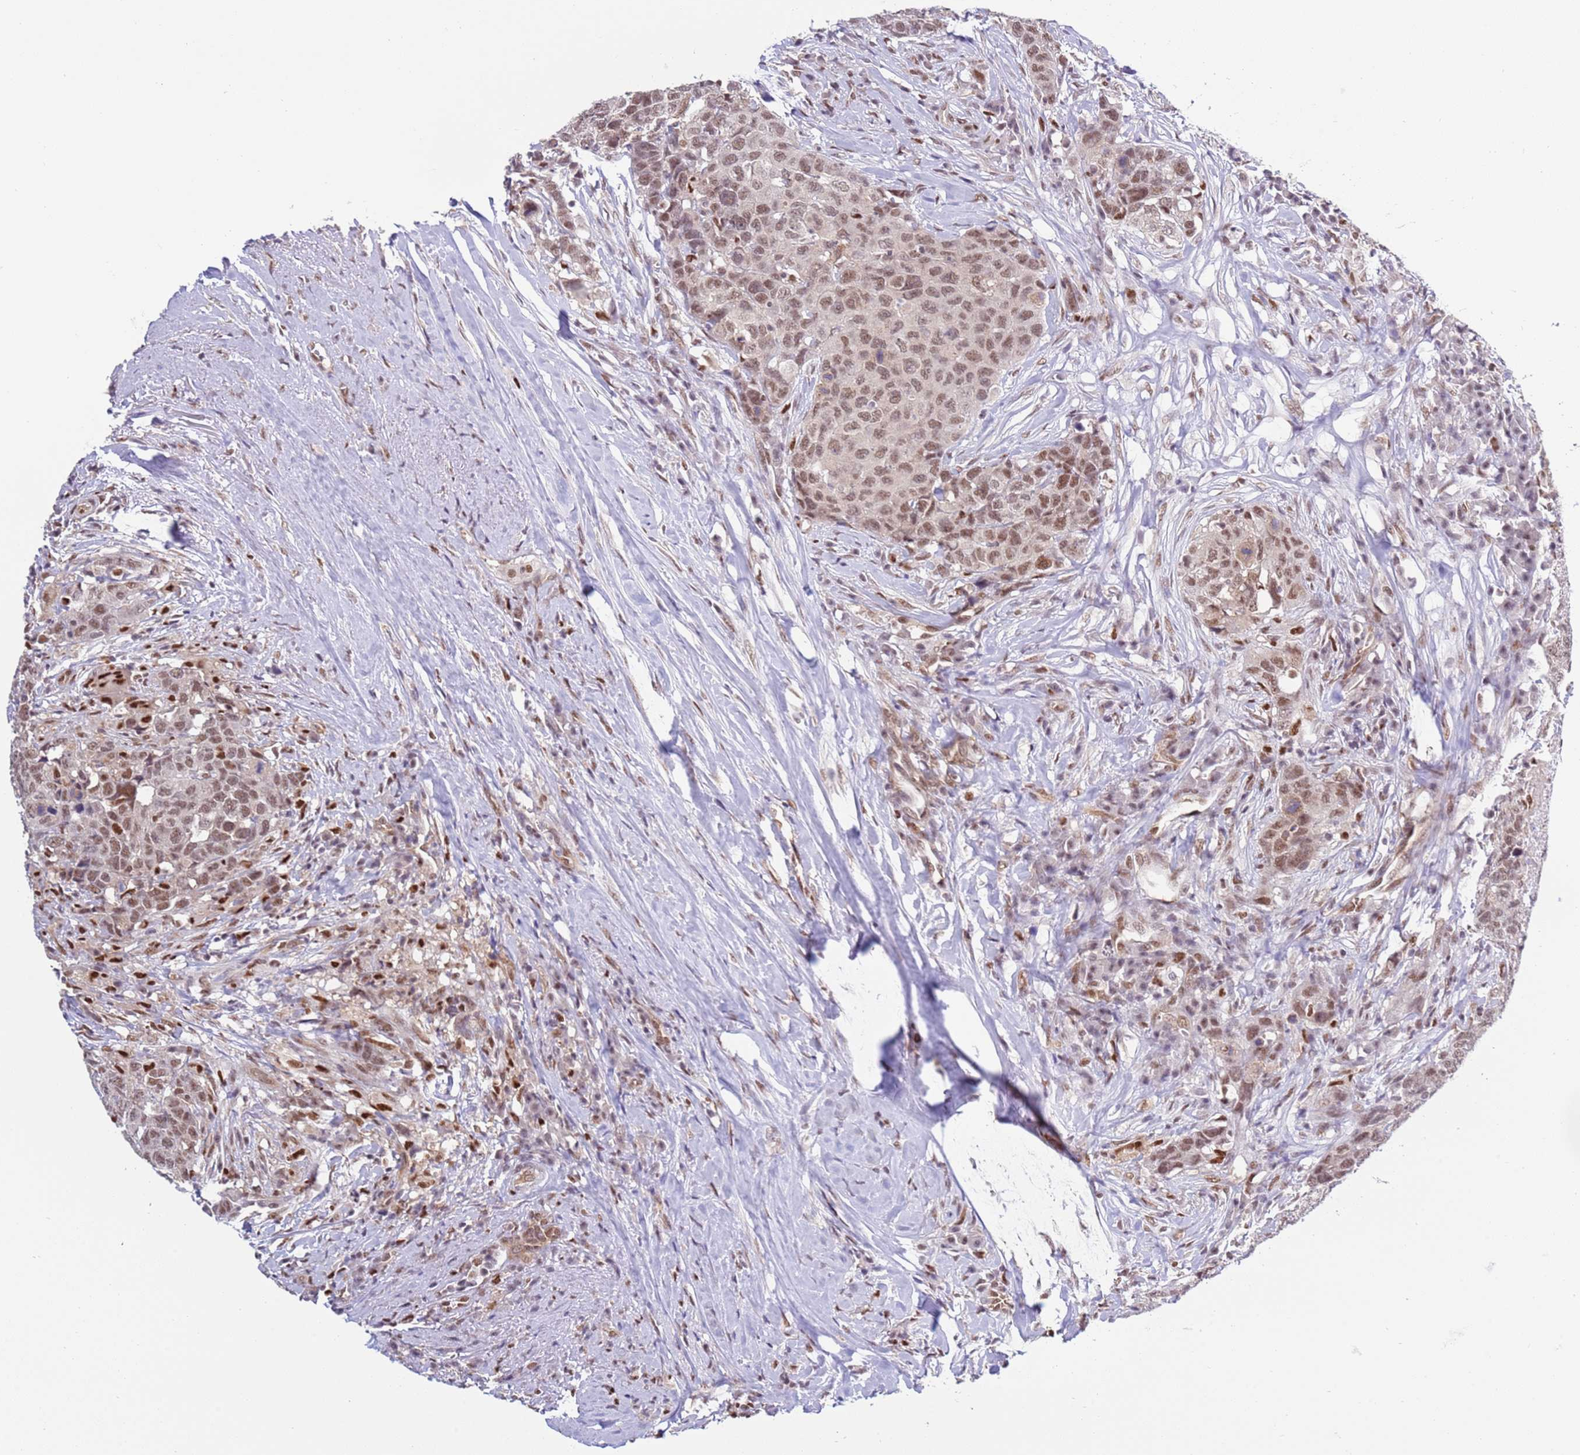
{"staining": {"intensity": "moderate", "quantity": ">75%", "location": "nuclear"}, "tissue": "head and neck cancer", "cell_type": "Tumor cells", "image_type": "cancer", "snomed": [{"axis": "morphology", "description": "Squamous cell carcinoma, NOS"}, {"axis": "topography", "description": "Head-Neck"}], "caption": "This photomicrograph displays IHC staining of human squamous cell carcinoma (head and neck), with medium moderate nuclear positivity in about >75% of tumor cells.", "gene": "PRPF6", "patient": {"sex": "male", "age": 66}}